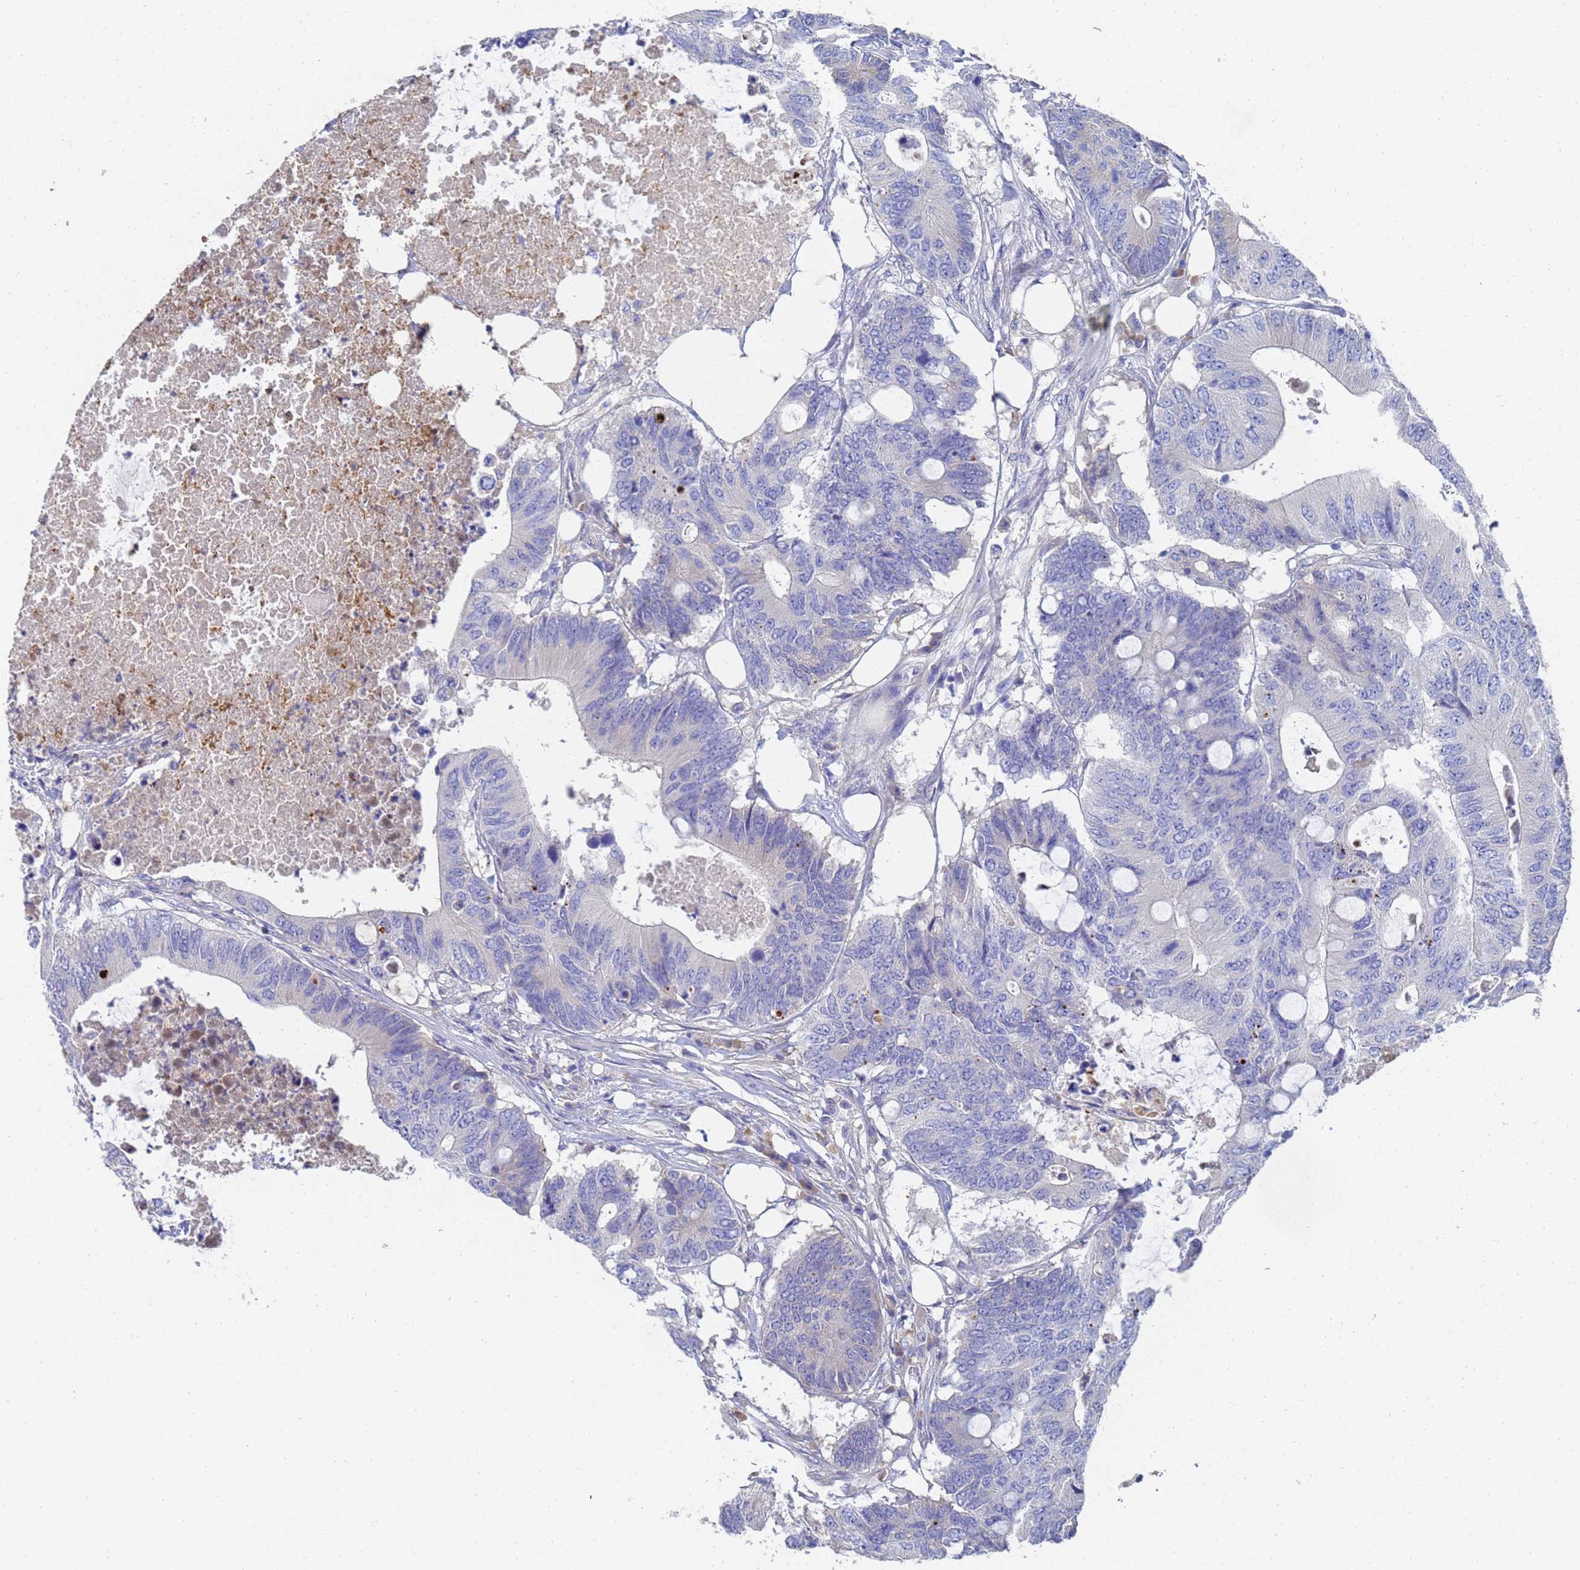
{"staining": {"intensity": "negative", "quantity": "none", "location": "none"}, "tissue": "colorectal cancer", "cell_type": "Tumor cells", "image_type": "cancer", "snomed": [{"axis": "morphology", "description": "Adenocarcinoma, NOS"}, {"axis": "topography", "description": "Colon"}], "caption": "This is a photomicrograph of immunohistochemistry staining of colorectal adenocarcinoma, which shows no positivity in tumor cells.", "gene": "LBX2", "patient": {"sex": "male", "age": 71}}